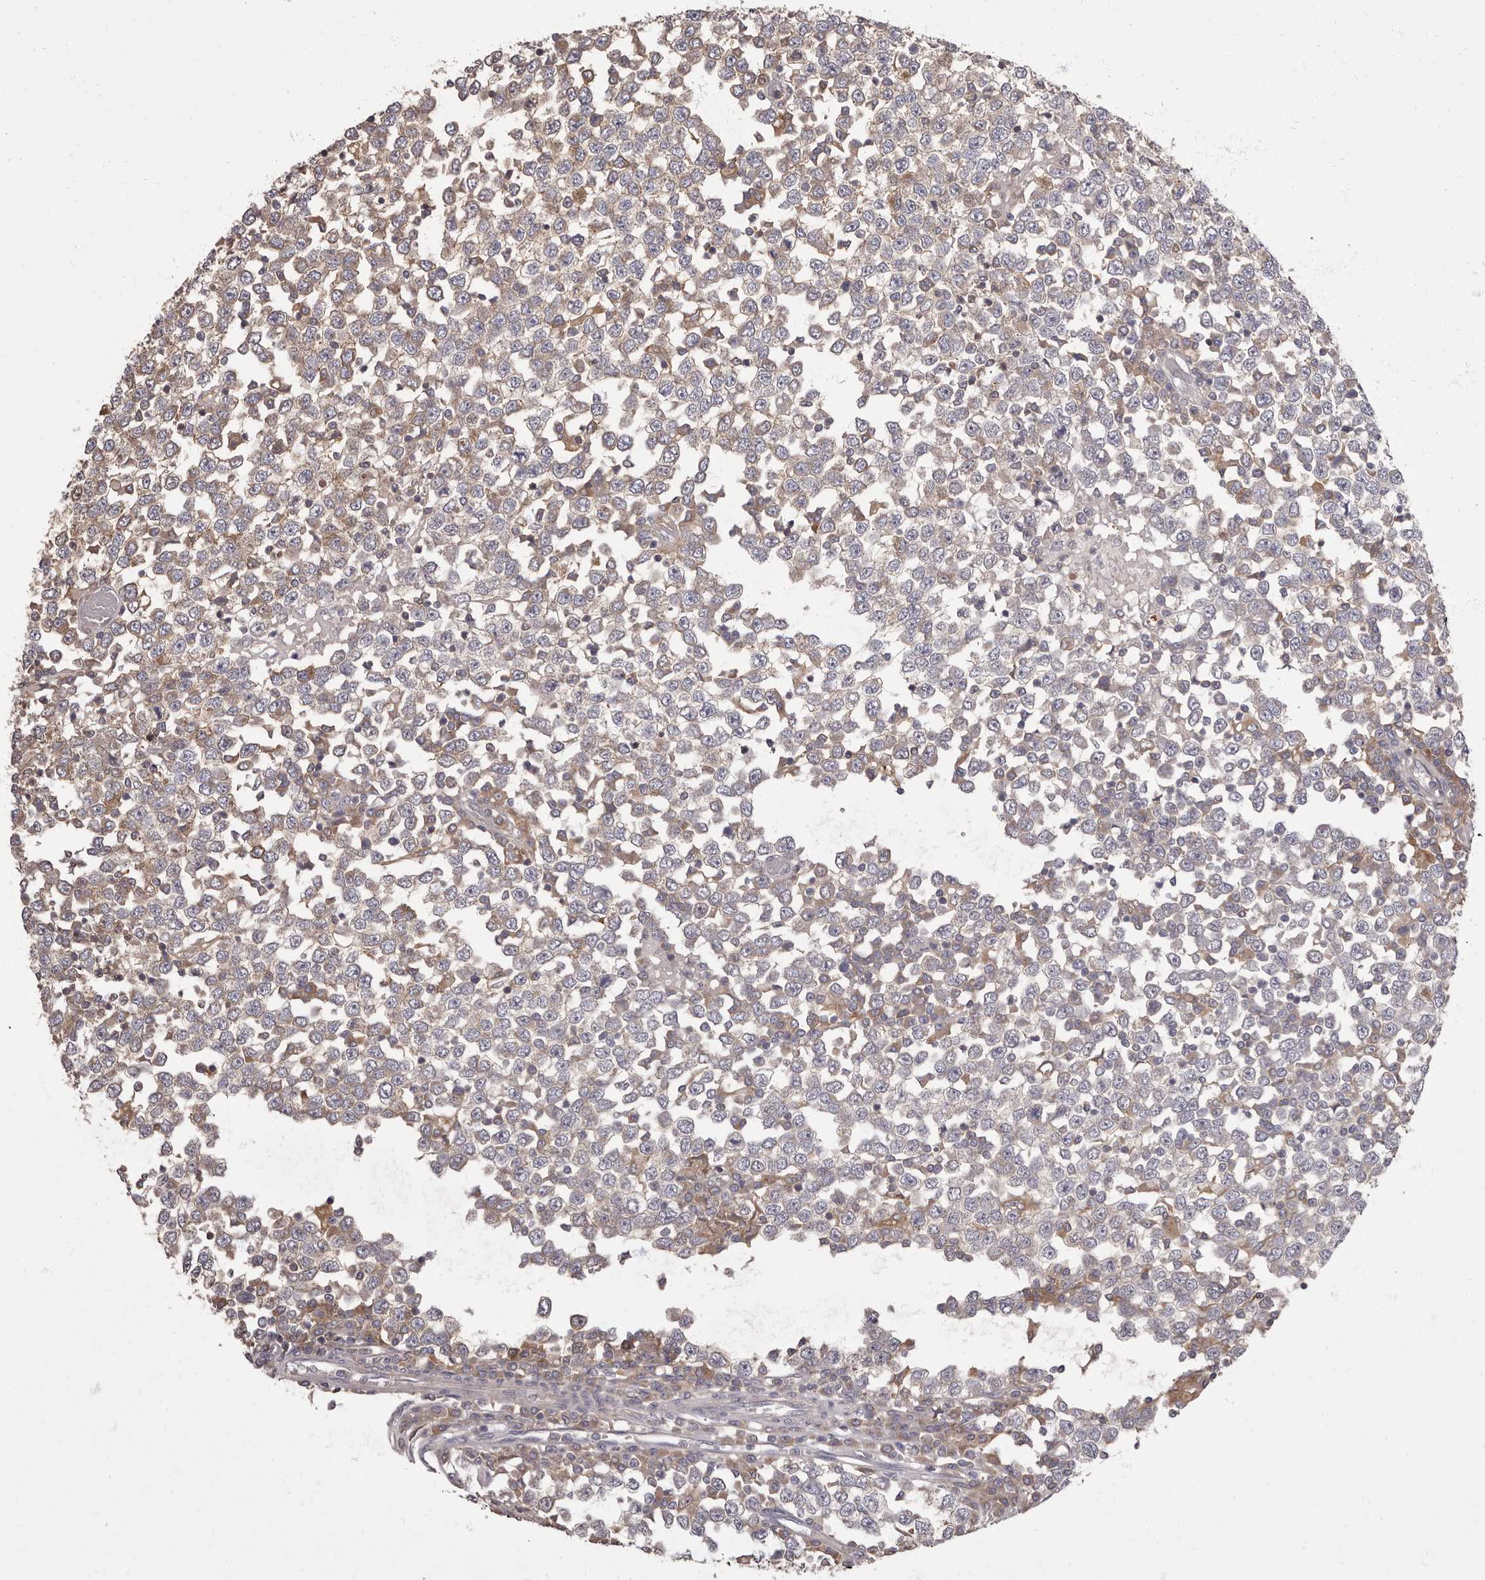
{"staining": {"intensity": "moderate", "quantity": "<25%", "location": "cytoplasmic/membranous"}, "tissue": "testis cancer", "cell_type": "Tumor cells", "image_type": "cancer", "snomed": [{"axis": "morphology", "description": "Seminoma, NOS"}, {"axis": "topography", "description": "Testis"}], "caption": "Brown immunohistochemical staining in human seminoma (testis) demonstrates moderate cytoplasmic/membranous positivity in about <25% of tumor cells.", "gene": "APEH", "patient": {"sex": "male", "age": 65}}